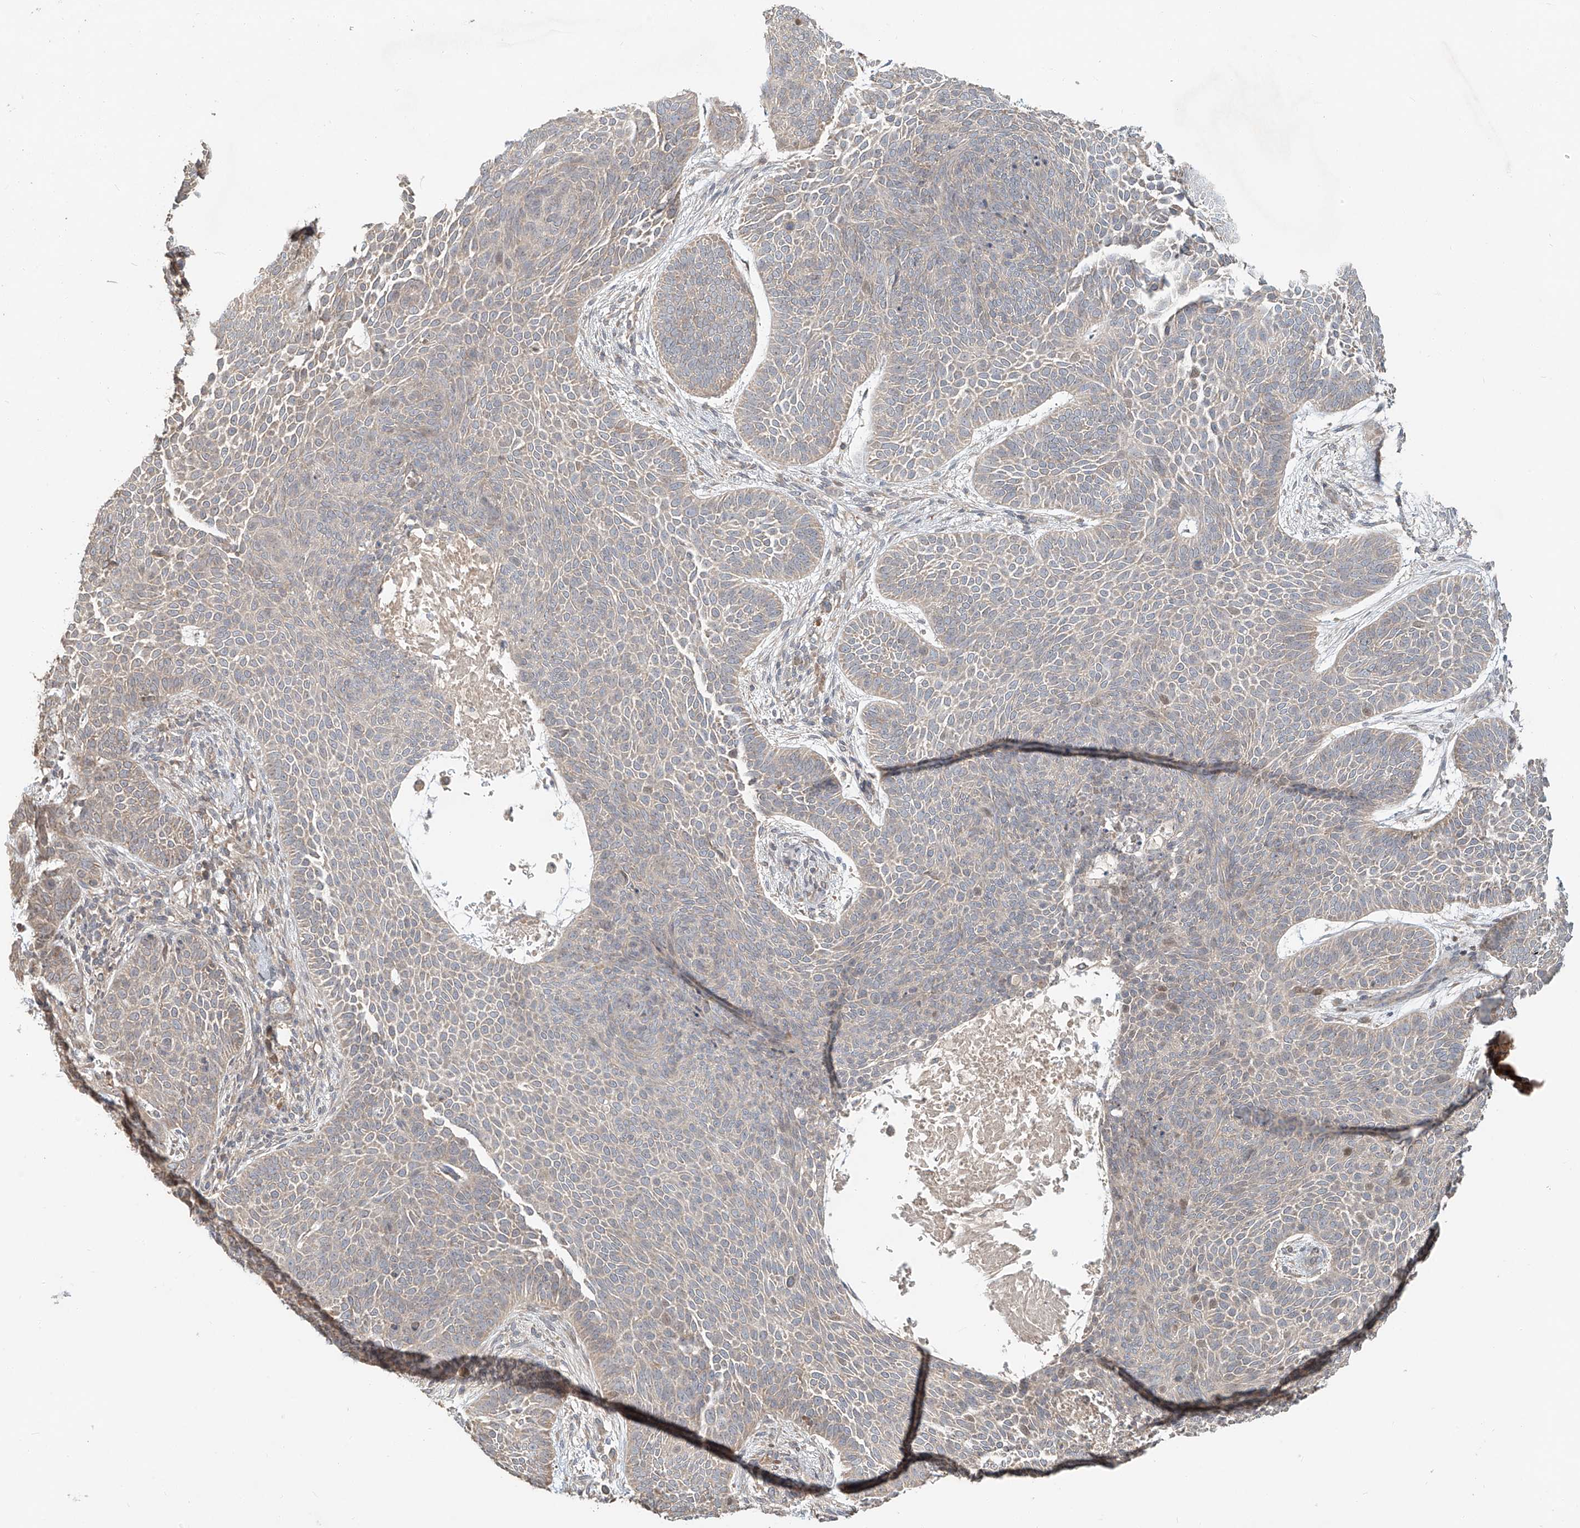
{"staining": {"intensity": "weak", "quantity": "<25%", "location": "cytoplasmic/membranous"}, "tissue": "skin cancer", "cell_type": "Tumor cells", "image_type": "cancer", "snomed": [{"axis": "morphology", "description": "Basal cell carcinoma"}, {"axis": "topography", "description": "Skin"}], "caption": "DAB immunohistochemical staining of human skin basal cell carcinoma exhibits no significant staining in tumor cells.", "gene": "TMEM61", "patient": {"sex": "male", "age": 85}}